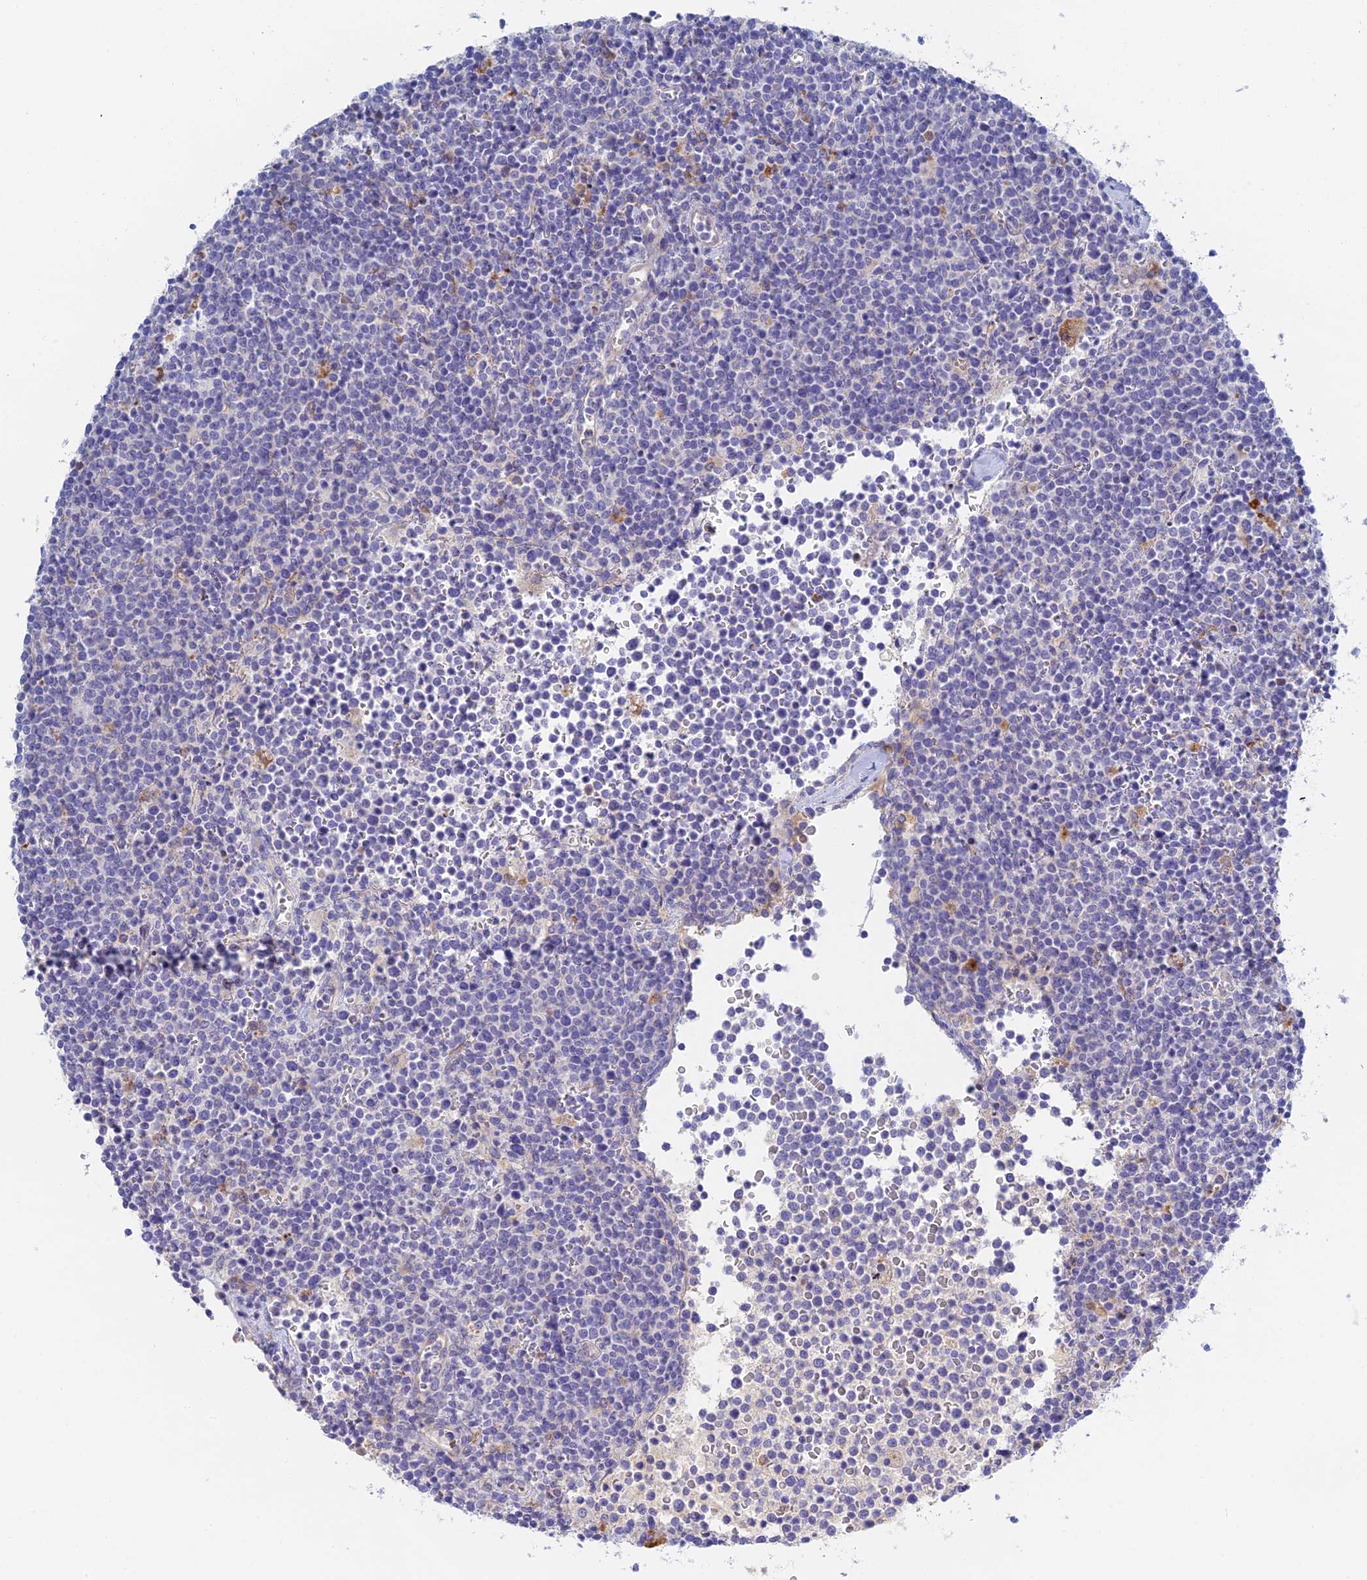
{"staining": {"intensity": "negative", "quantity": "none", "location": "none"}, "tissue": "lymphoma", "cell_type": "Tumor cells", "image_type": "cancer", "snomed": [{"axis": "morphology", "description": "Malignant lymphoma, non-Hodgkin's type, High grade"}, {"axis": "topography", "description": "Lymph node"}], "caption": "IHC image of neoplastic tissue: lymphoma stained with DAB shows no significant protein positivity in tumor cells.", "gene": "RPGRIP1L", "patient": {"sex": "male", "age": 61}}